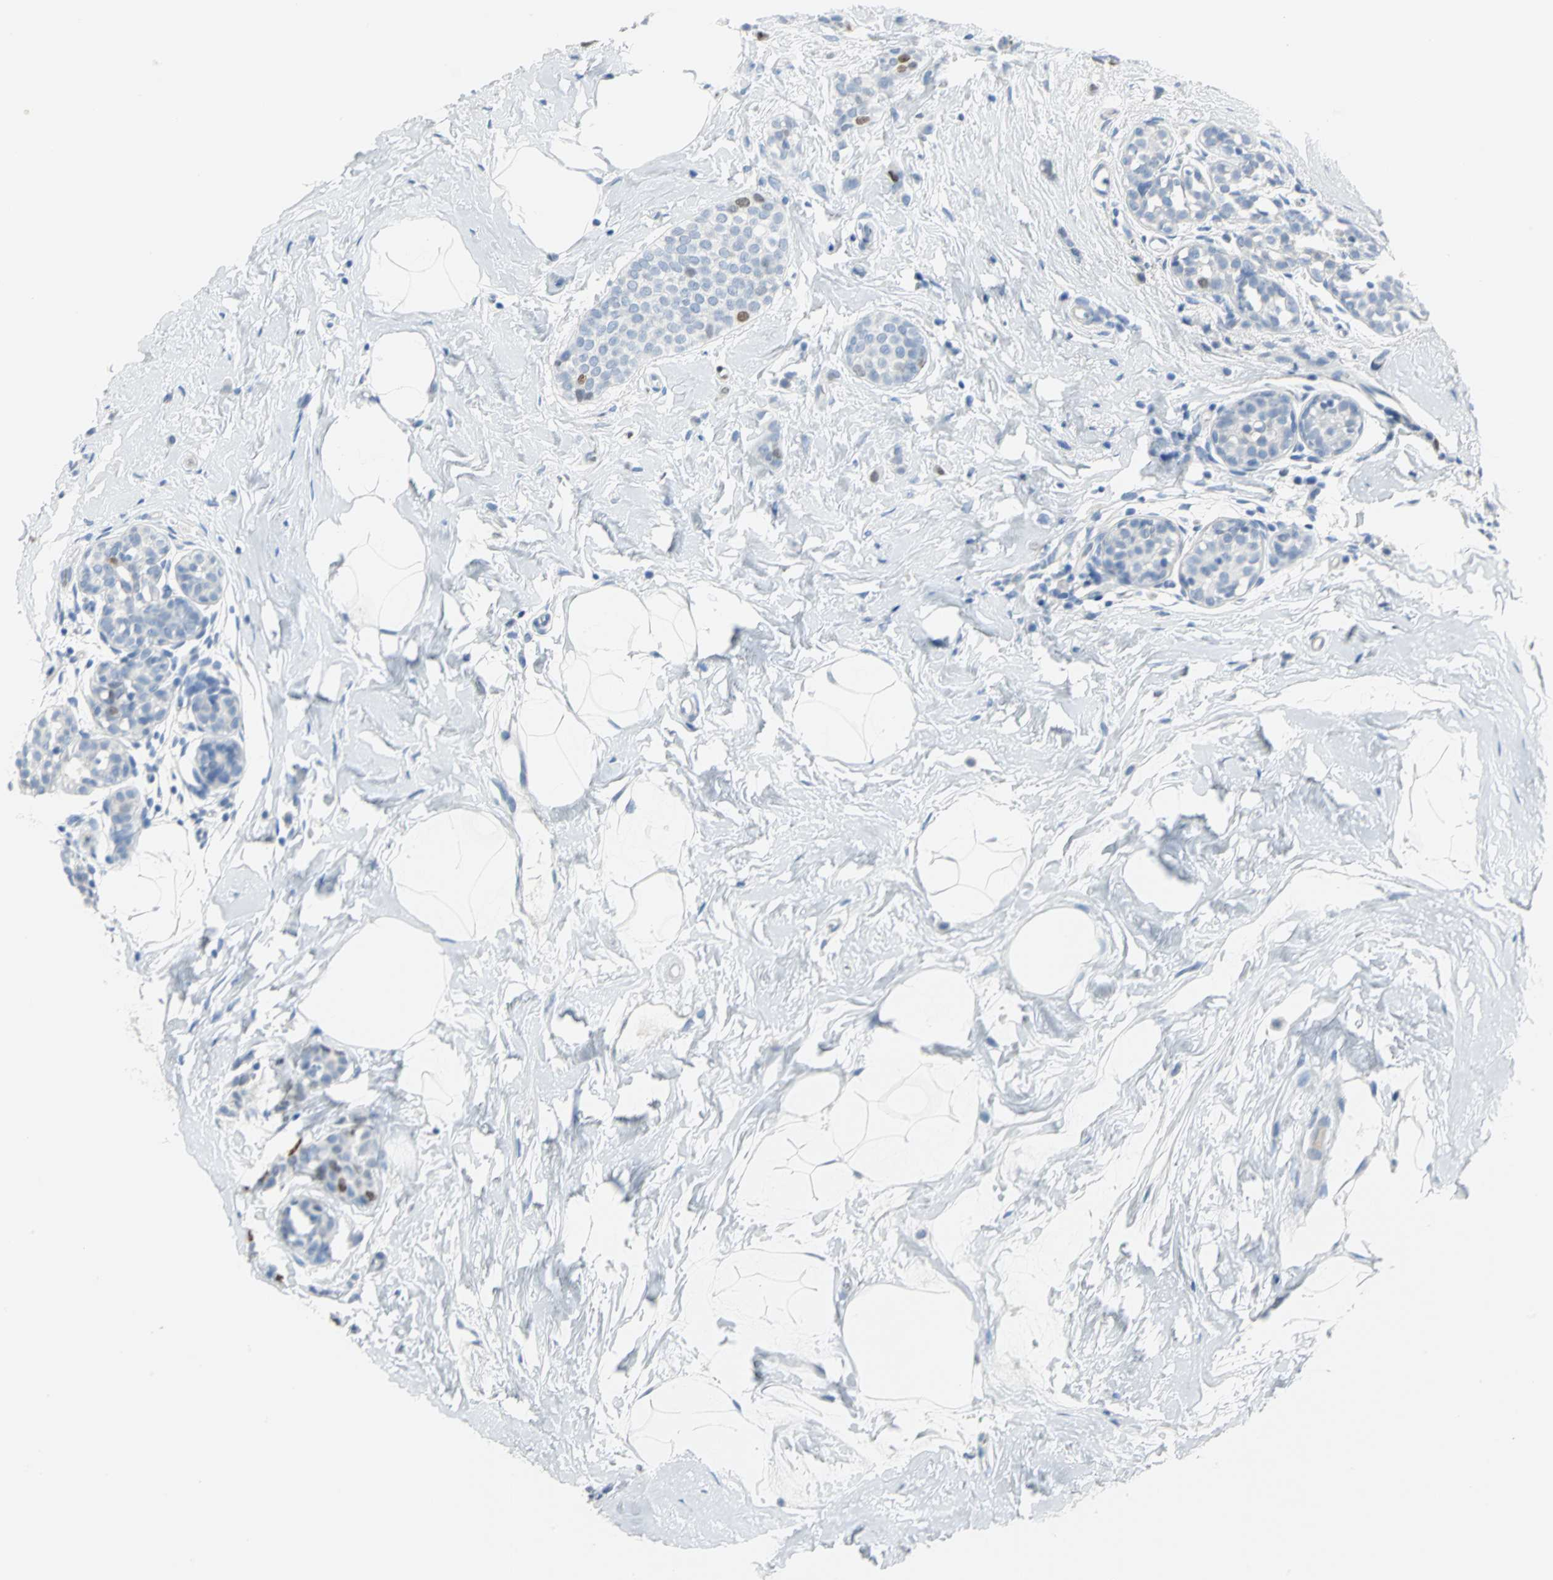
{"staining": {"intensity": "moderate", "quantity": "<25%", "location": "nuclear"}, "tissue": "breast cancer", "cell_type": "Tumor cells", "image_type": "cancer", "snomed": [{"axis": "morphology", "description": "Lobular carcinoma, in situ"}, {"axis": "morphology", "description": "Lobular carcinoma"}, {"axis": "topography", "description": "Breast"}], "caption": "Immunohistochemistry image of neoplastic tissue: breast cancer (lobular carcinoma in situ) stained using immunohistochemistry (IHC) reveals low levels of moderate protein expression localized specifically in the nuclear of tumor cells, appearing as a nuclear brown color.", "gene": "MCM3", "patient": {"sex": "female", "age": 41}}